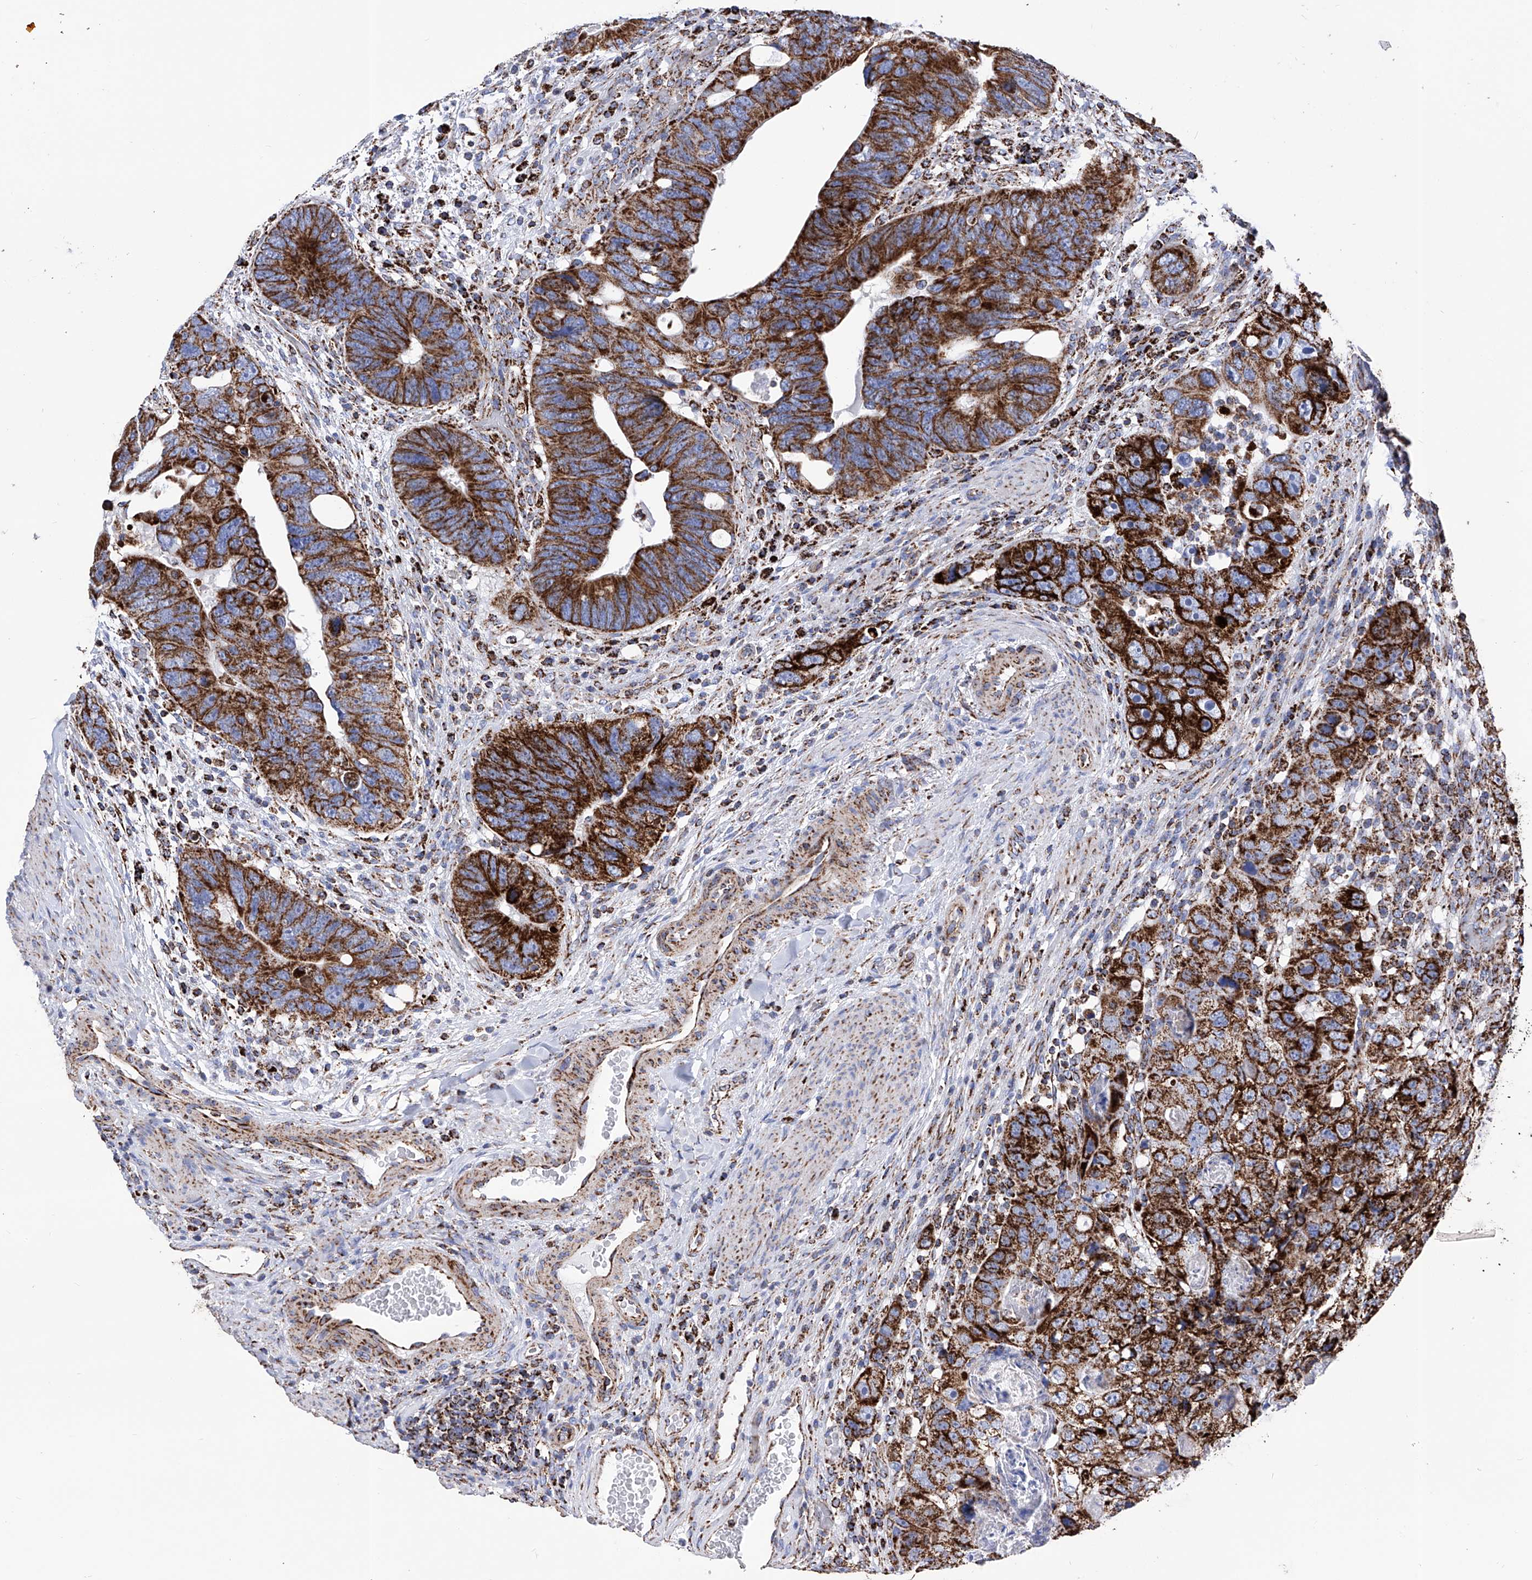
{"staining": {"intensity": "strong", "quantity": ">75%", "location": "cytoplasmic/membranous"}, "tissue": "colorectal cancer", "cell_type": "Tumor cells", "image_type": "cancer", "snomed": [{"axis": "morphology", "description": "Adenocarcinoma, NOS"}, {"axis": "topography", "description": "Rectum"}], "caption": "Strong cytoplasmic/membranous expression for a protein is seen in approximately >75% of tumor cells of colorectal cancer (adenocarcinoma) using IHC.", "gene": "ATP5PF", "patient": {"sex": "male", "age": 59}}